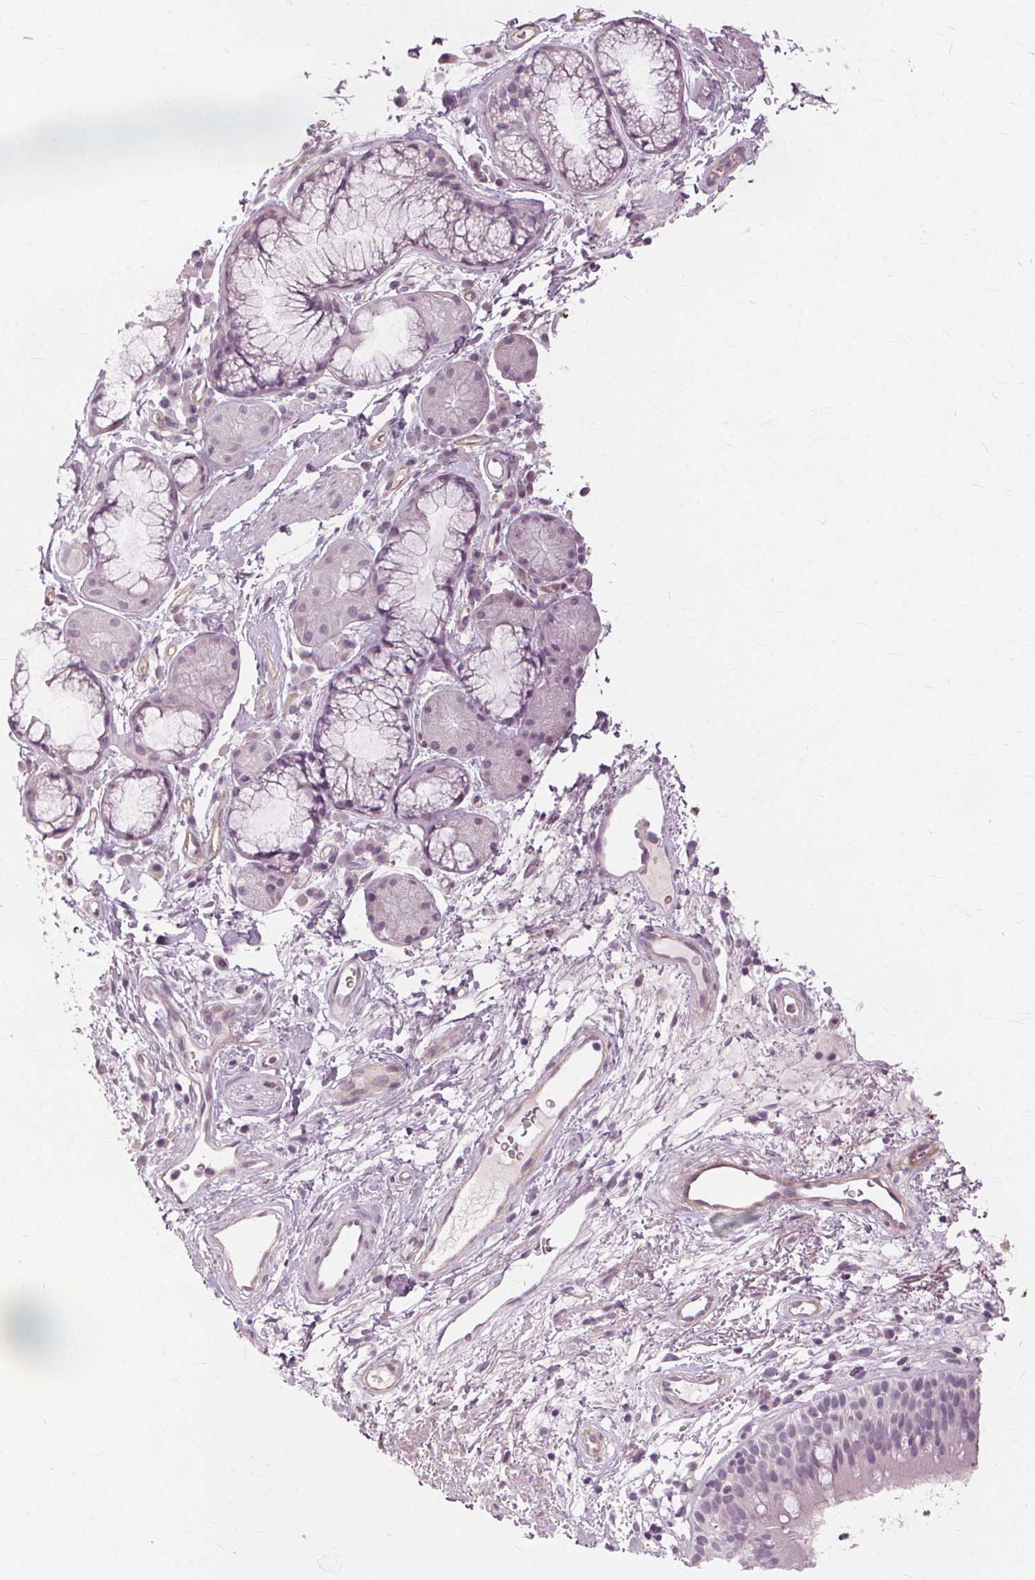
{"staining": {"intensity": "negative", "quantity": "none", "location": "none"}, "tissue": "bronchus", "cell_type": "Respiratory epithelial cells", "image_type": "normal", "snomed": [{"axis": "morphology", "description": "Normal tissue, NOS"}, {"axis": "topography", "description": "Cartilage tissue"}, {"axis": "topography", "description": "Bronchus"}], "caption": "DAB immunohistochemical staining of unremarkable bronchus exhibits no significant staining in respiratory epithelial cells. Nuclei are stained in blue.", "gene": "SFTPD", "patient": {"sex": "male", "age": 58}}